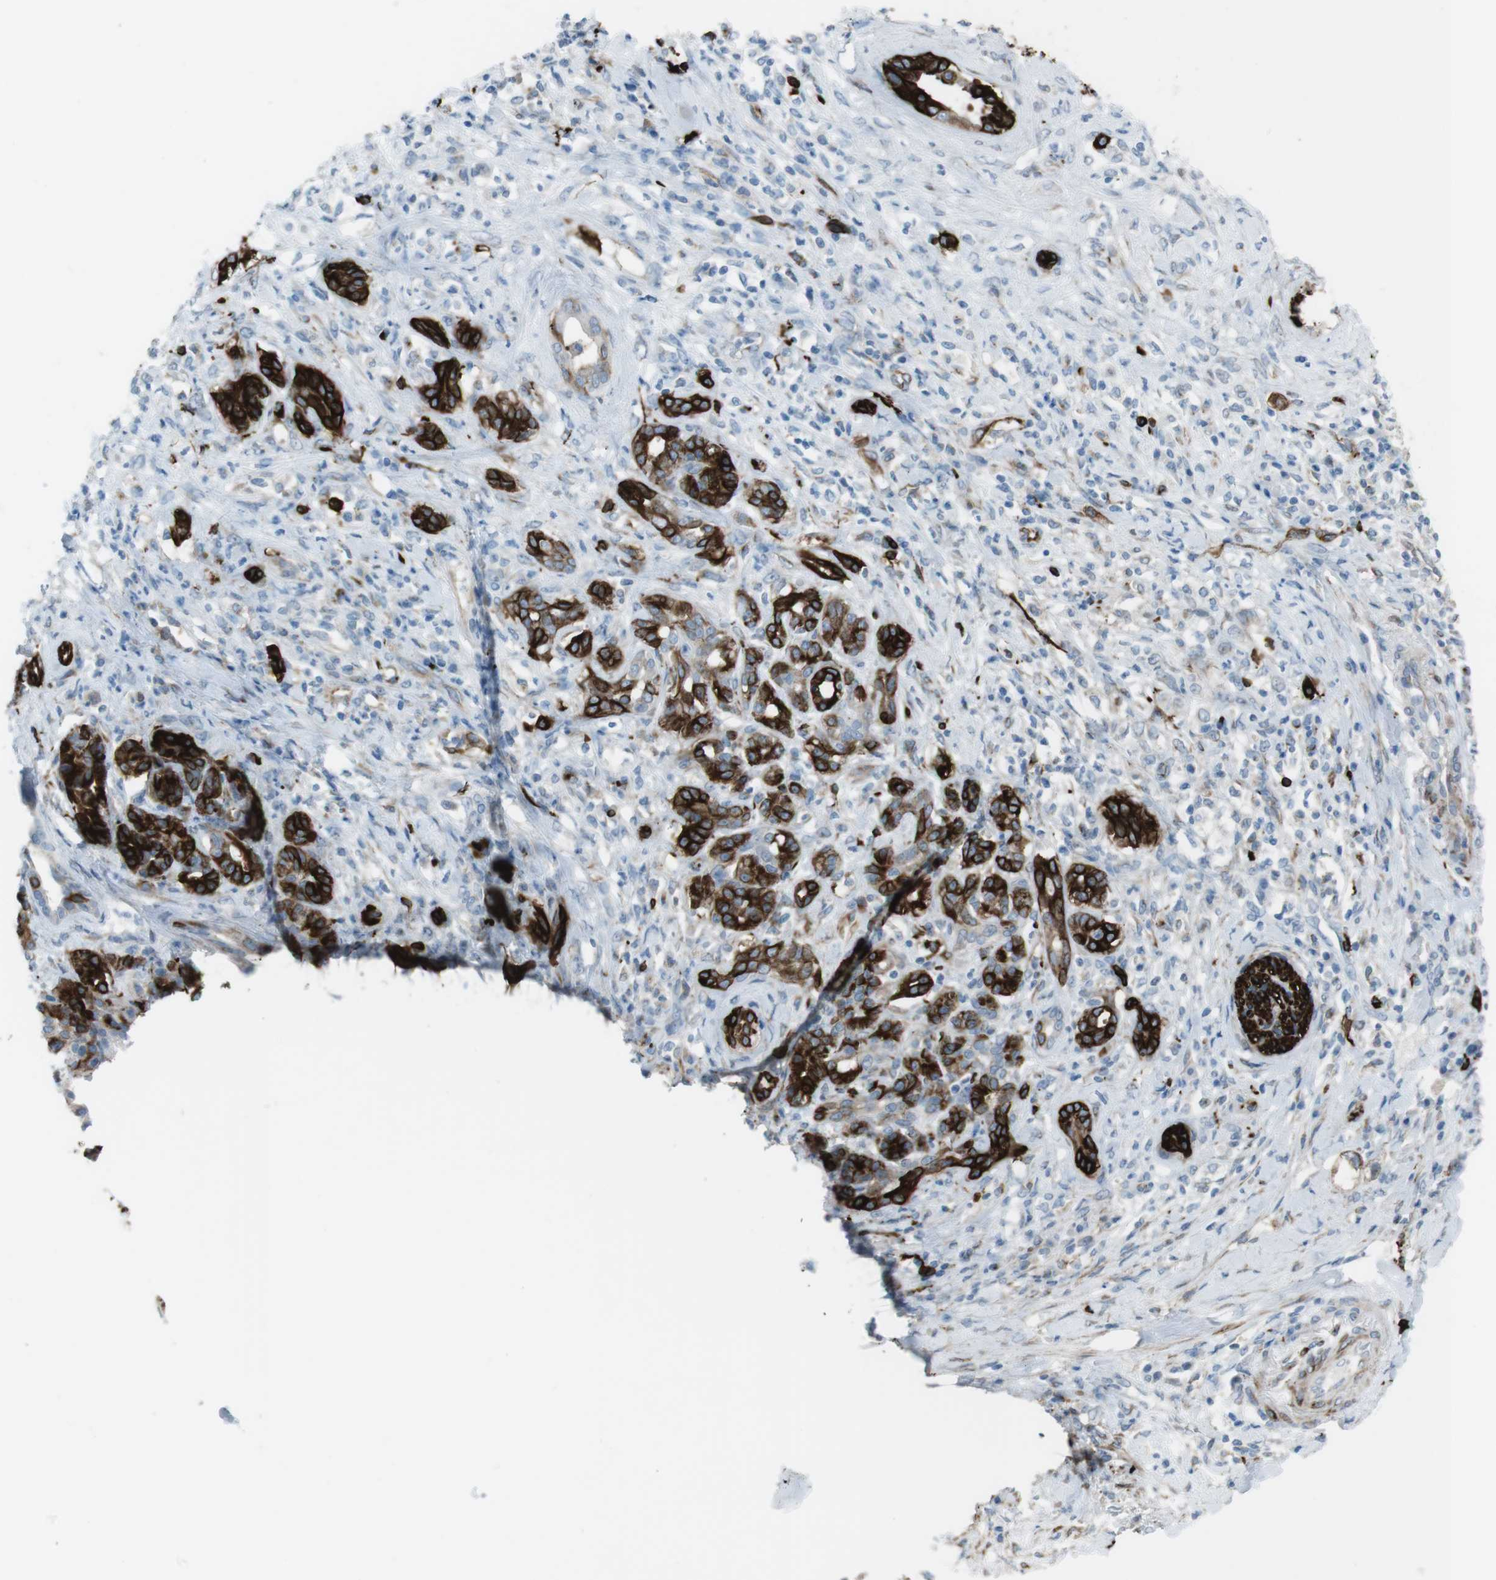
{"staining": {"intensity": "strong", "quantity": ">75%", "location": "cytoplasmic/membranous"}, "tissue": "pancreatic cancer", "cell_type": "Tumor cells", "image_type": "cancer", "snomed": [{"axis": "morphology", "description": "Adenocarcinoma, NOS"}, {"axis": "topography", "description": "Pancreas"}], "caption": "Immunohistochemistry histopathology image of neoplastic tissue: human pancreatic cancer (adenocarcinoma) stained using immunohistochemistry shows high levels of strong protein expression localized specifically in the cytoplasmic/membranous of tumor cells, appearing as a cytoplasmic/membranous brown color.", "gene": "TUBB2A", "patient": {"sex": "female", "age": 56}}